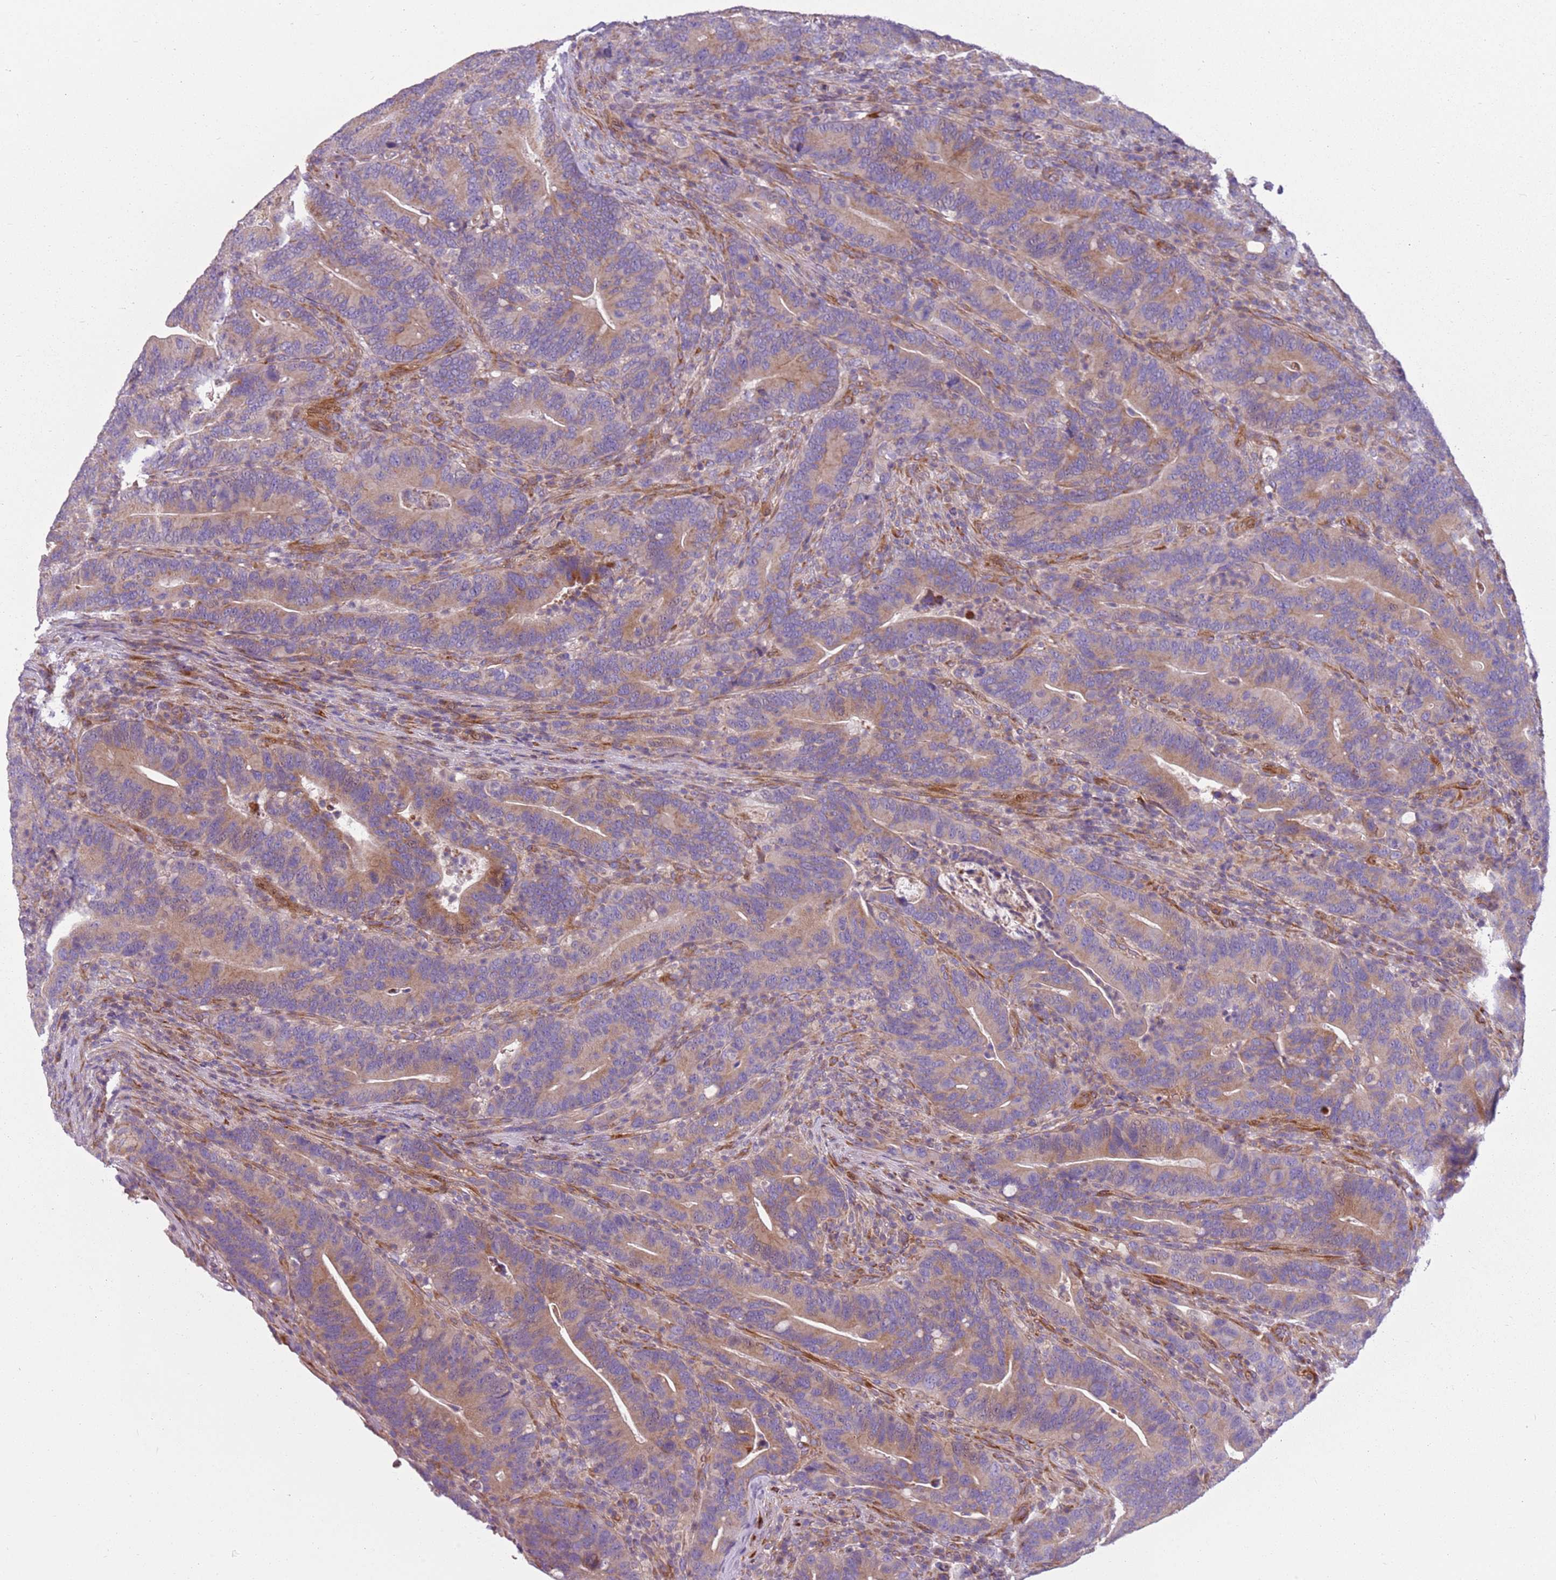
{"staining": {"intensity": "weak", "quantity": ">75%", "location": "cytoplasmic/membranous"}, "tissue": "colorectal cancer", "cell_type": "Tumor cells", "image_type": "cancer", "snomed": [{"axis": "morphology", "description": "Adenocarcinoma, NOS"}, {"axis": "topography", "description": "Colon"}], "caption": "Immunohistochemical staining of colorectal cancer (adenocarcinoma) exhibits low levels of weak cytoplasmic/membranous expression in about >75% of tumor cells.", "gene": "TMEM200C", "patient": {"sex": "female", "age": 66}}